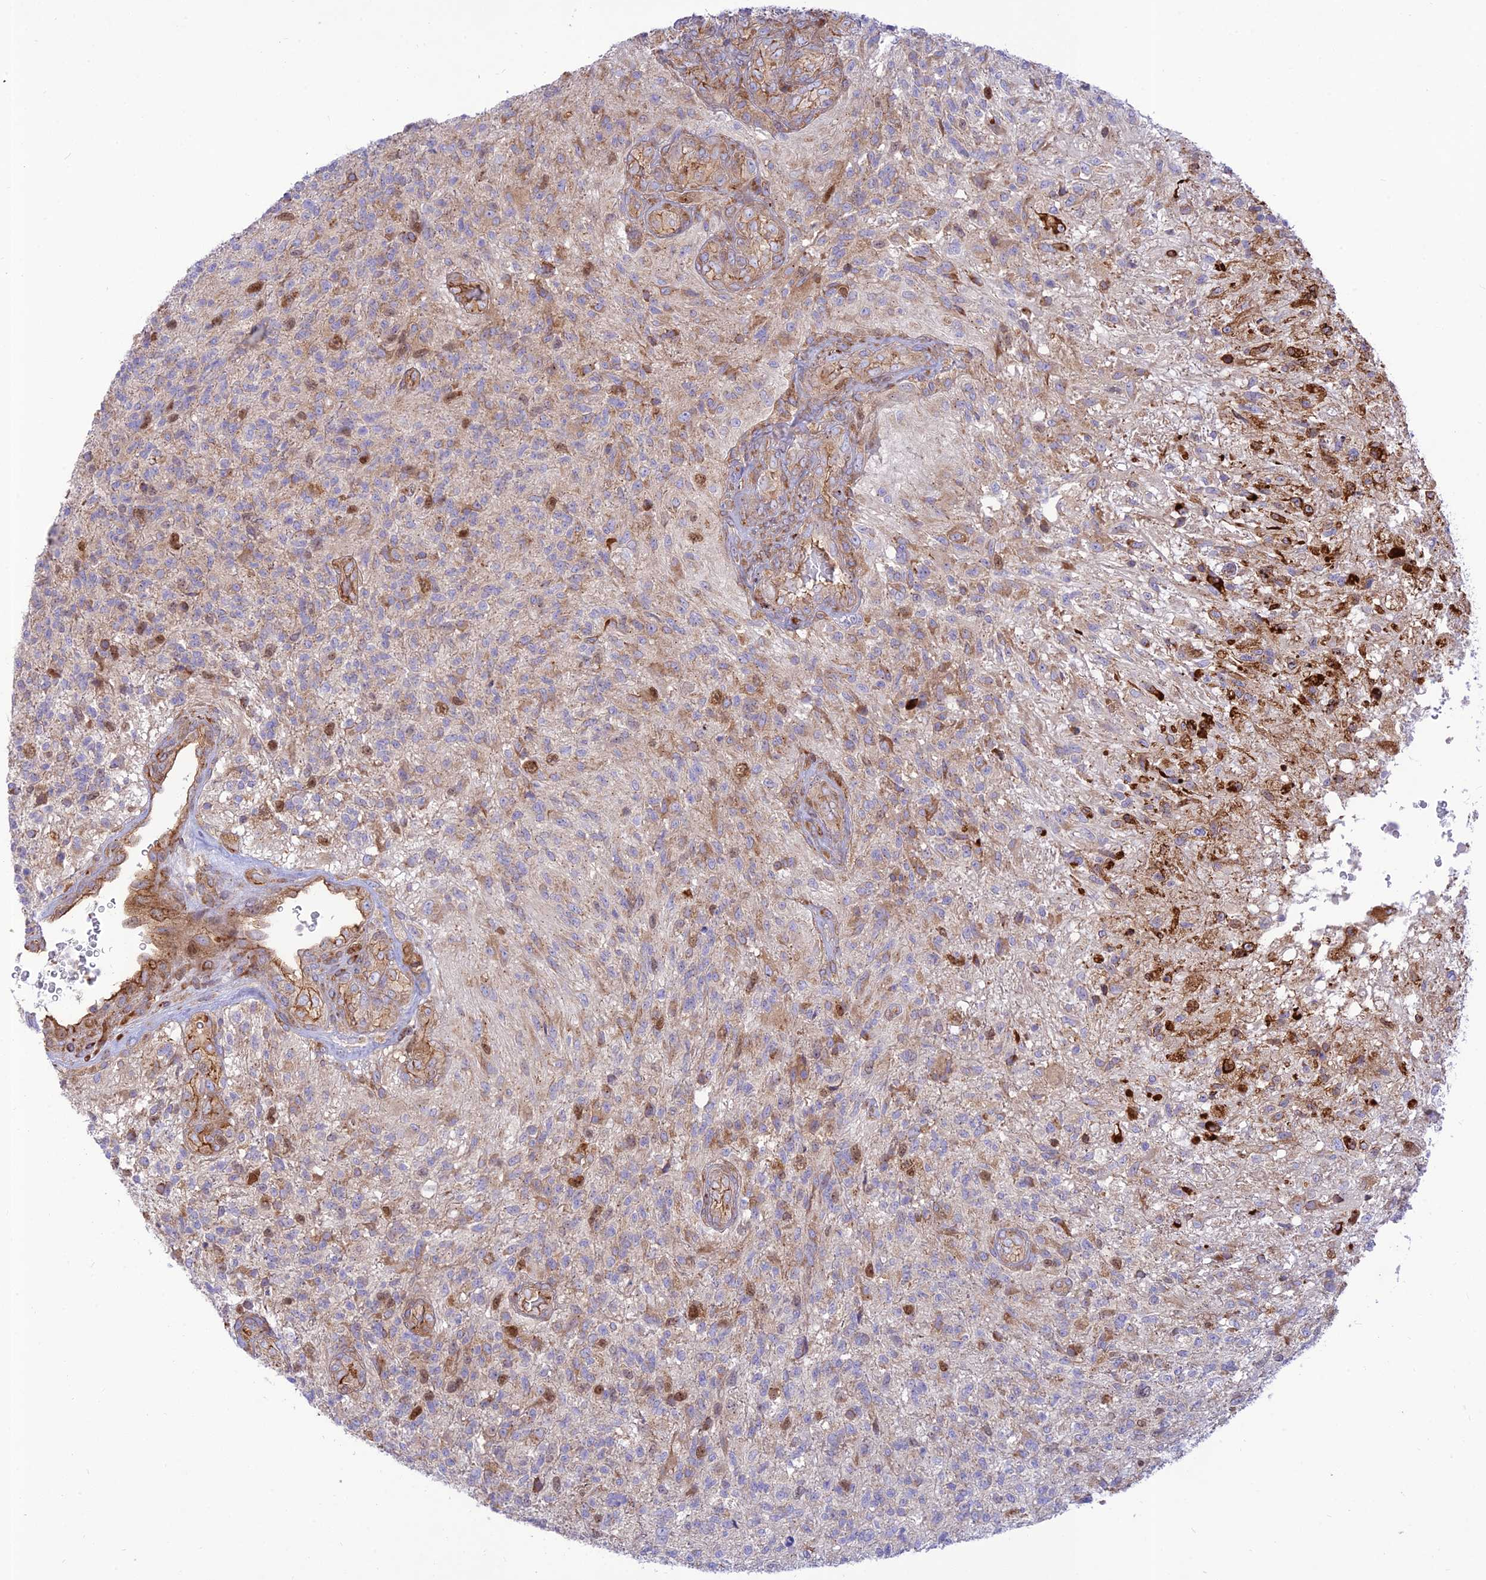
{"staining": {"intensity": "moderate", "quantity": "<25%", "location": "nuclear"}, "tissue": "glioma", "cell_type": "Tumor cells", "image_type": "cancer", "snomed": [{"axis": "morphology", "description": "Glioma, malignant, High grade"}, {"axis": "topography", "description": "Brain"}], "caption": "This photomicrograph reveals IHC staining of glioma, with low moderate nuclear staining in approximately <25% of tumor cells.", "gene": "PIMREG", "patient": {"sex": "male", "age": 56}}